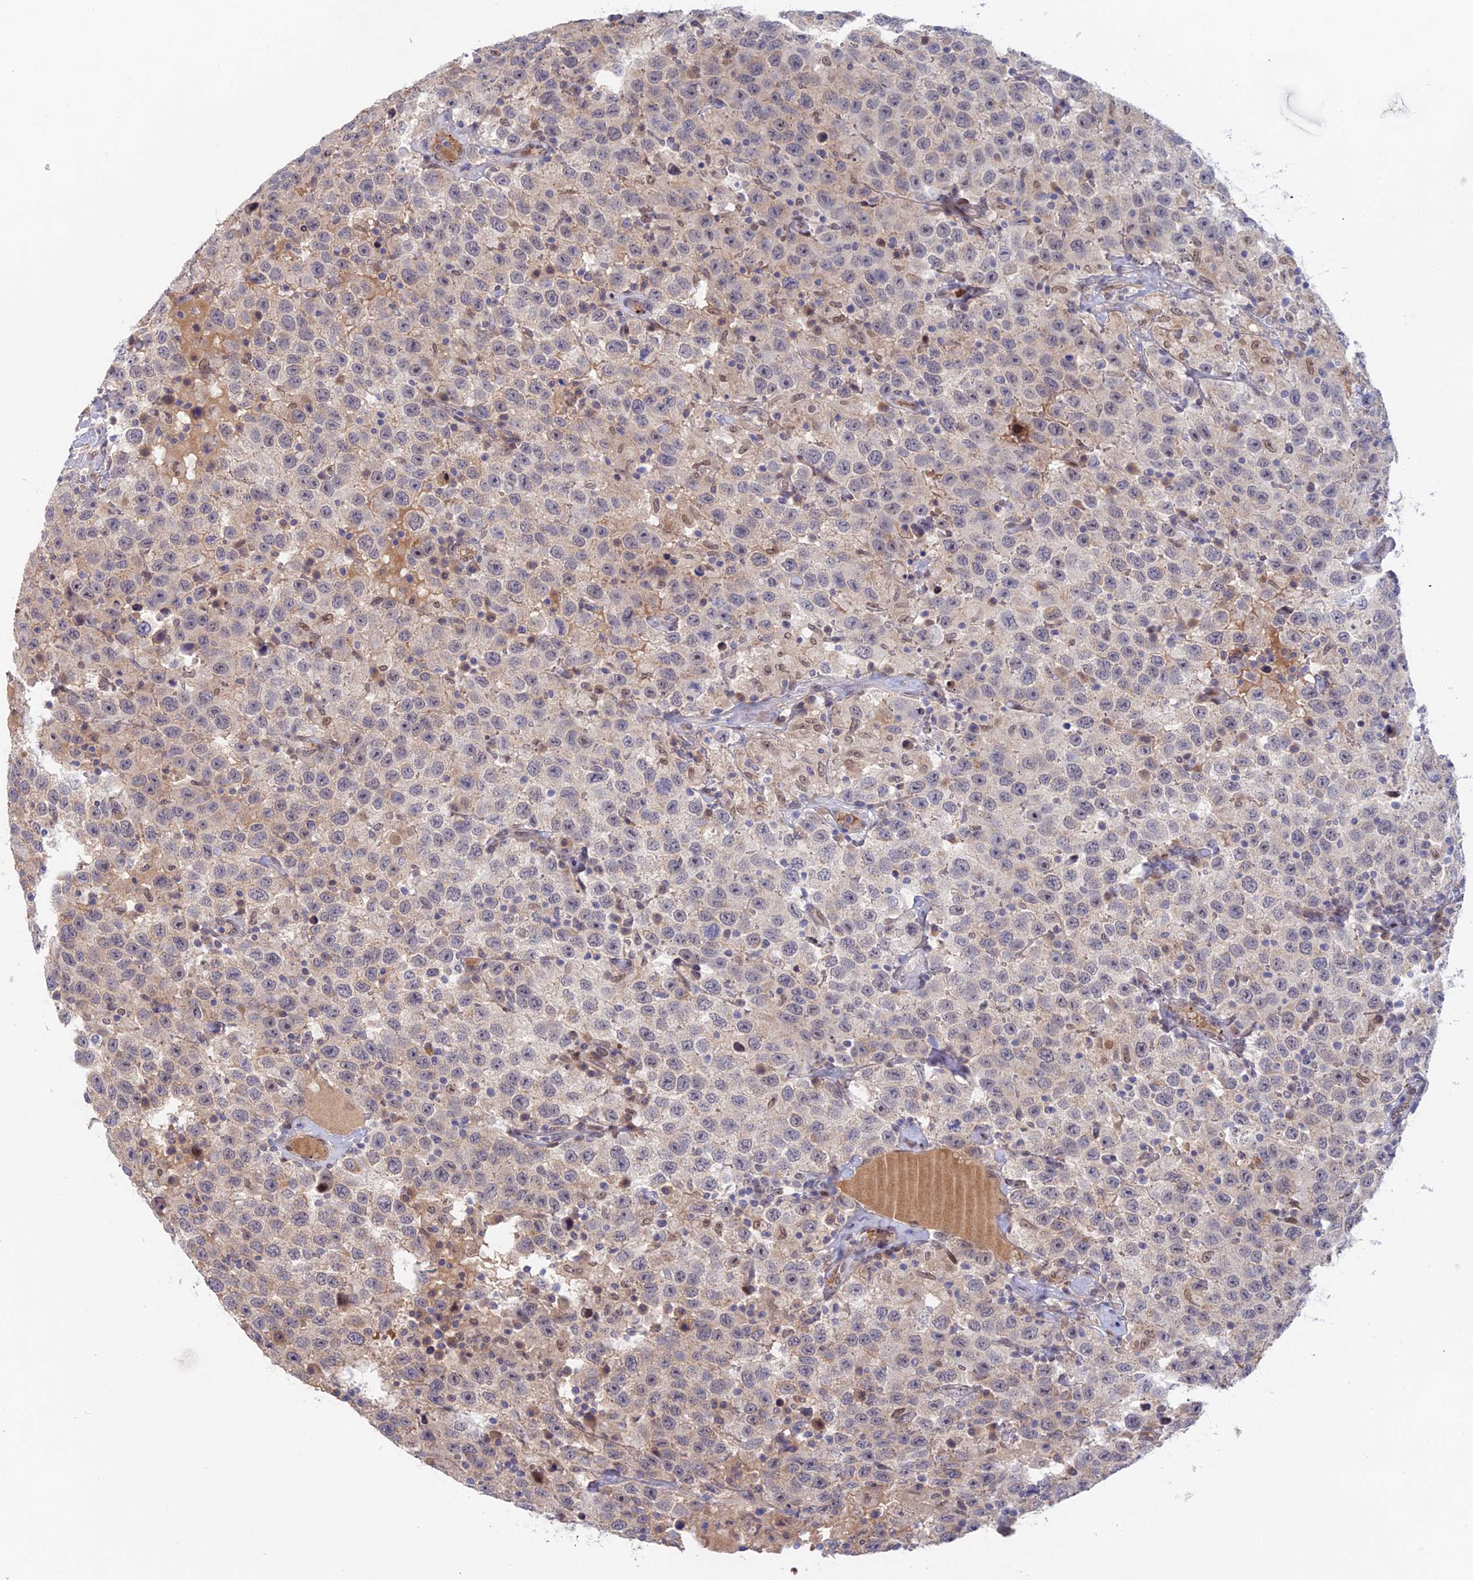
{"staining": {"intensity": "negative", "quantity": "none", "location": "none"}, "tissue": "testis cancer", "cell_type": "Tumor cells", "image_type": "cancer", "snomed": [{"axis": "morphology", "description": "Seminoma, NOS"}, {"axis": "topography", "description": "Testis"}], "caption": "Immunohistochemistry image of neoplastic tissue: human testis cancer (seminoma) stained with DAB (3,3'-diaminobenzidine) exhibits no significant protein staining in tumor cells.", "gene": "ZUP1", "patient": {"sex": "male", "age": 41}}